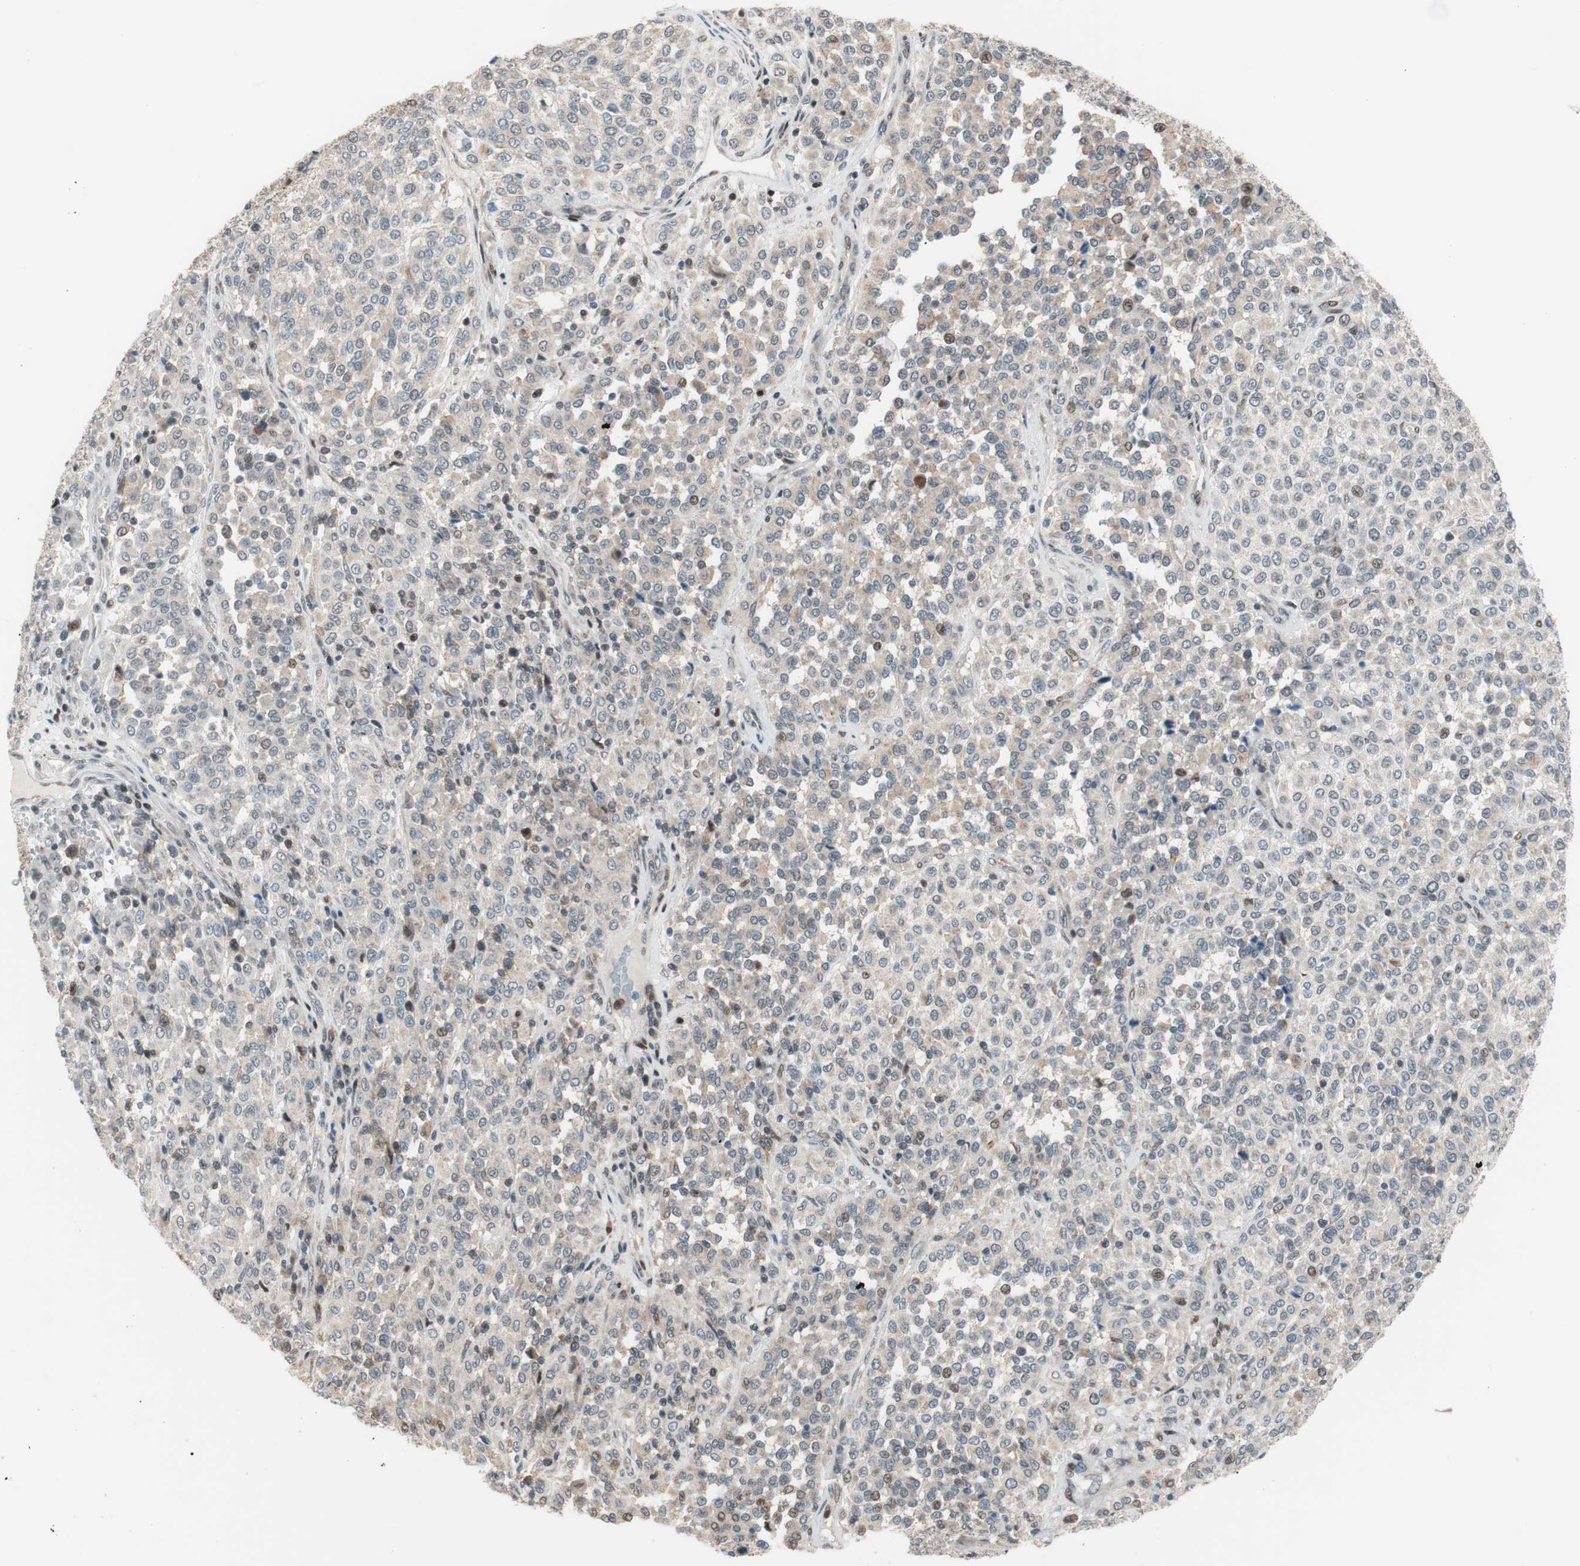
{"staining": {"intensity": "negative", "quantity": "none", "location": "none"}, "tissue": "melanoma", "cell_type": "Tumor cells", "image_type": "cancer", "snomed": [{"axis": "morphology", "description": "Malignant melanoma, Metastatic site"}, {"axis": "topography", "description": "Pancreas"}], "caption": "The micrograph exhibits no staining of tumor cells in melanoma.", "gene": "POLH", "patient": {"sex": "female", "age": 30}}